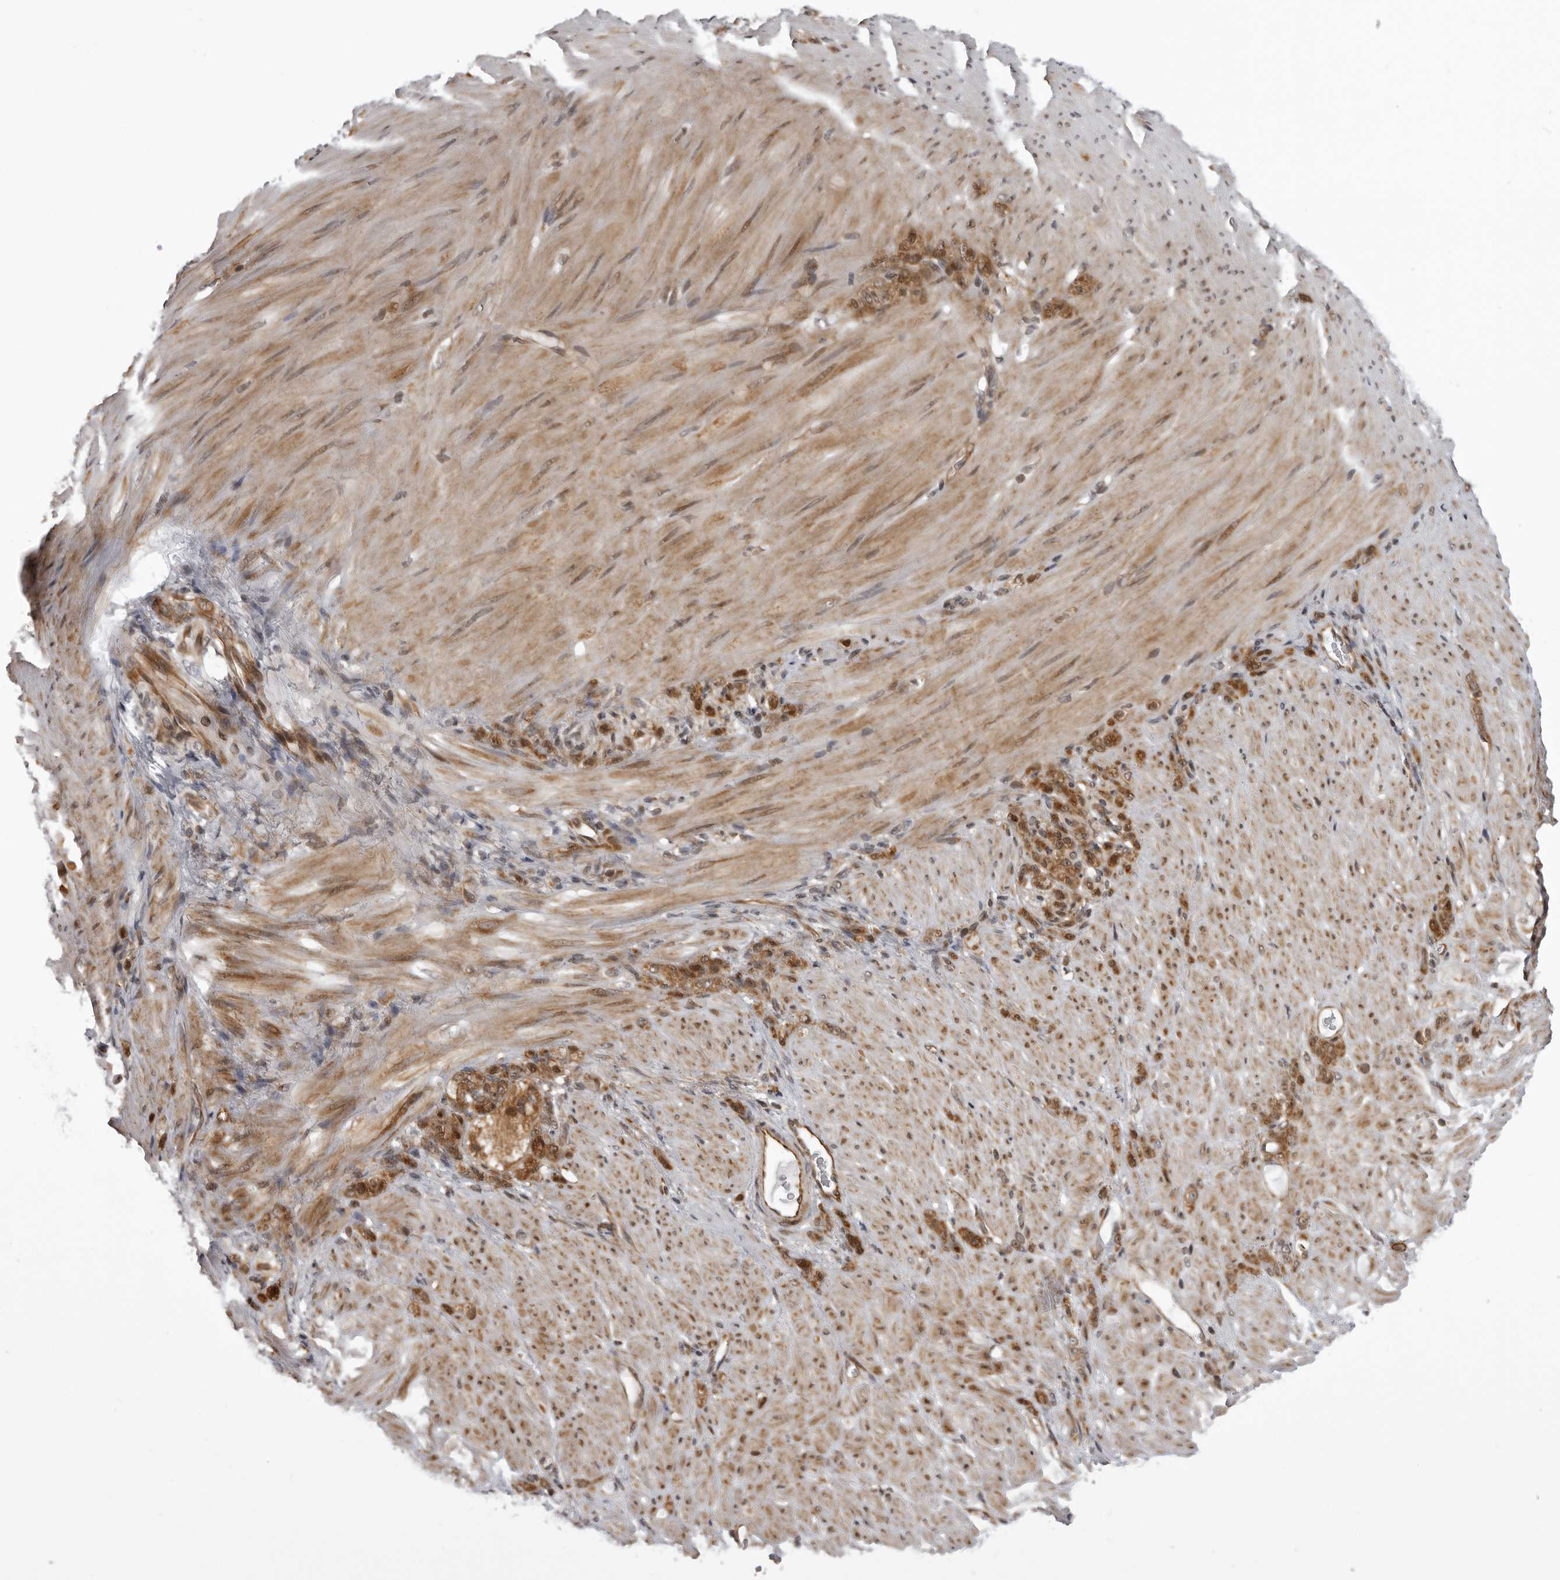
{"staining": {"intensity": "strong", "quantity": ">75%", "location": "cytoplasmic/membranous"}, "tissue": "stomach cancer", "cell_type": "Tumor cells", "image_type": "cancer", "snomed": [{"axis": "morphology", "description": "Normal tissue, NOS"}, {"axis": "morphology", "description": "Adenocarcinoma, NOS"}, {"axis": "topography", "description": "Stomach"}], "caption": "The immunohistochemical stain highlights strong cytoplasmic/membranous staining in tumor cells of adenocarcinoma (stomach) tissue.", "gene": "GCSAML", "patient": {"sex": "male", "age": 82}}